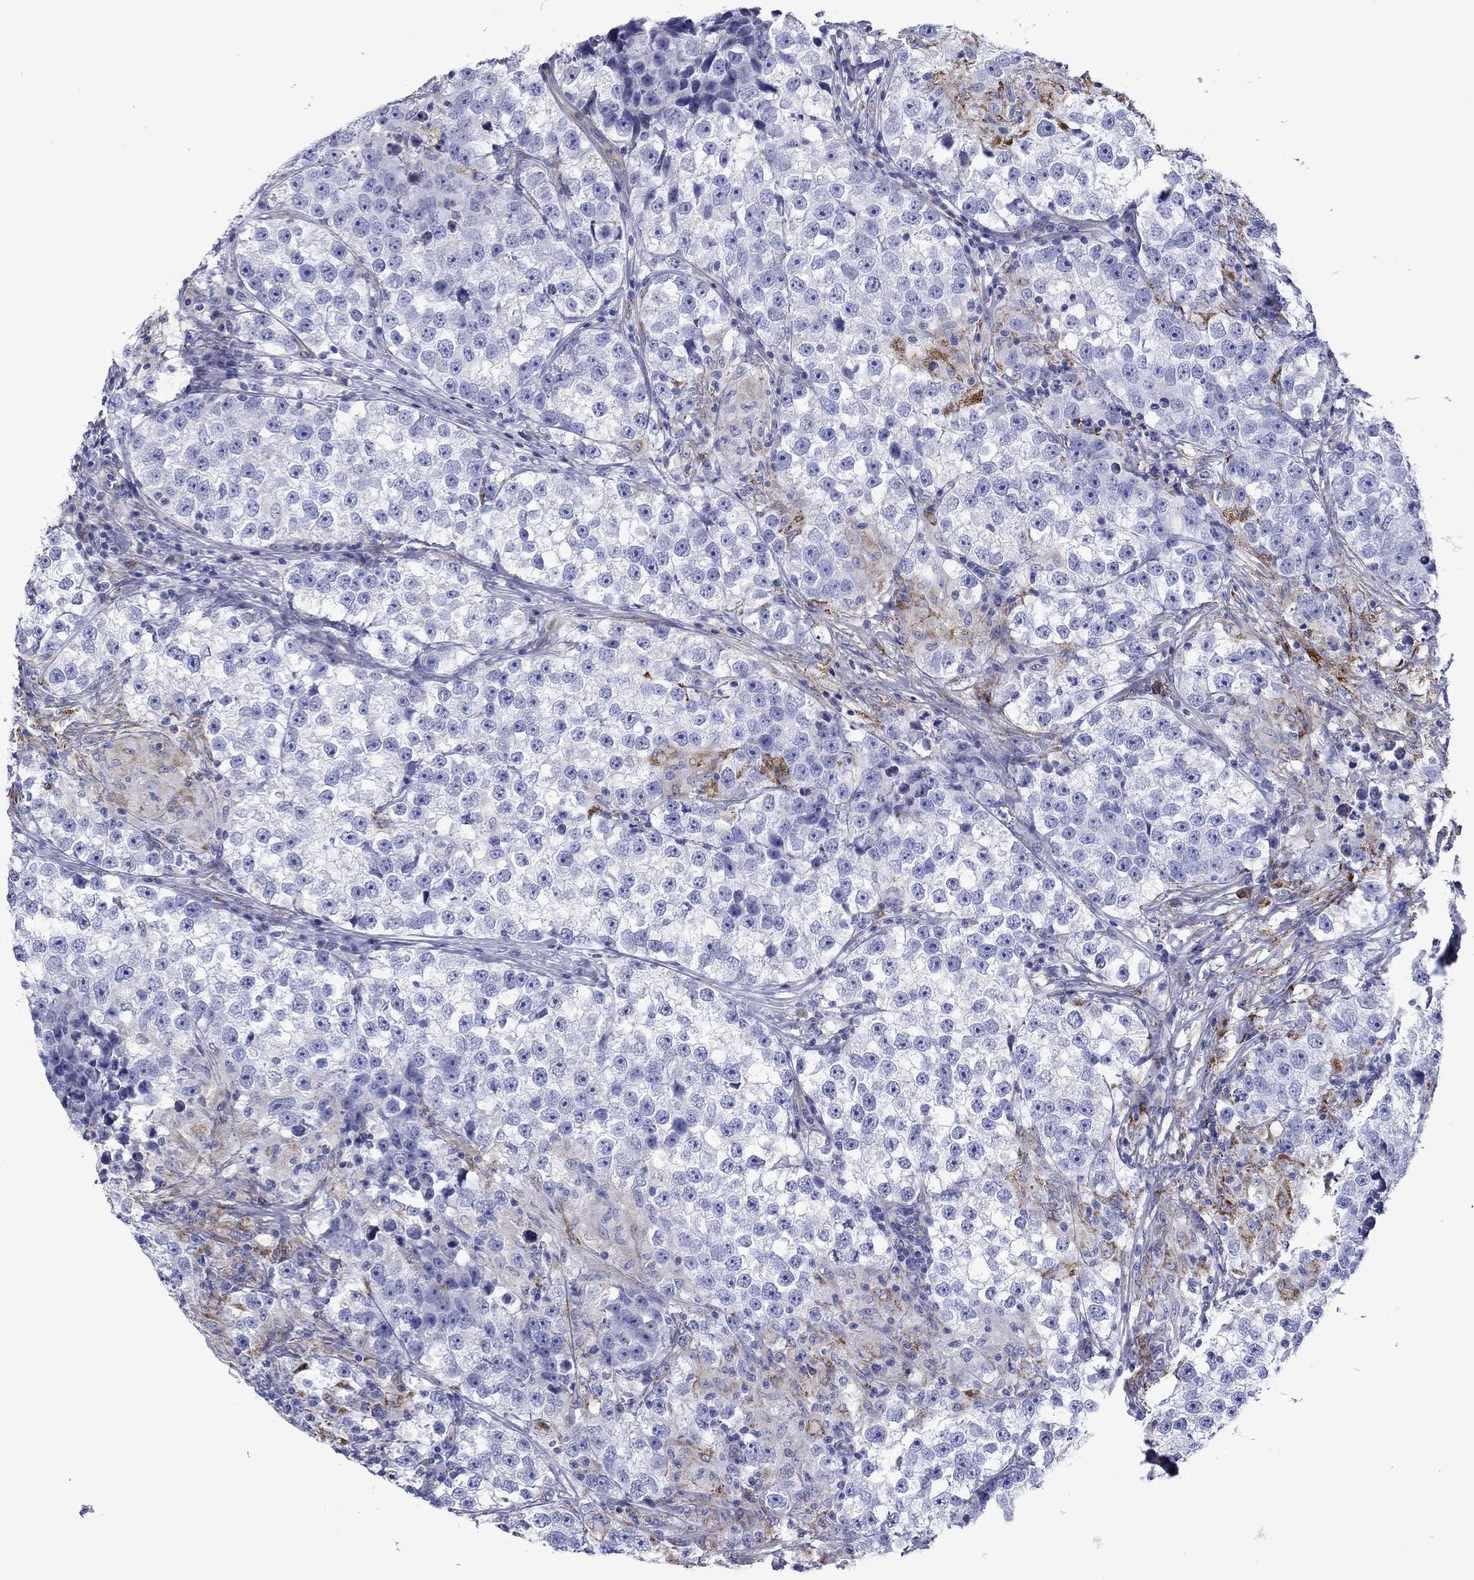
{"staining": {"intensity": "negative", "quantity": "none", "location": "none"}, "tissue": "testis cancer", "cell_type": "Tumor cells", "image_type": "cancer", "snomed": [{"axis": "morphology", "description": "Seminoma, NOS"}, {"axis": "topography", "description": "Testis"}], "caption": "Human testis cancer stained for a protein using immunohistochemistry (IHC) displays no expression in tumor cells.", "gene": "HSPG2", "patient": {"sex": "male", "age": 46}}